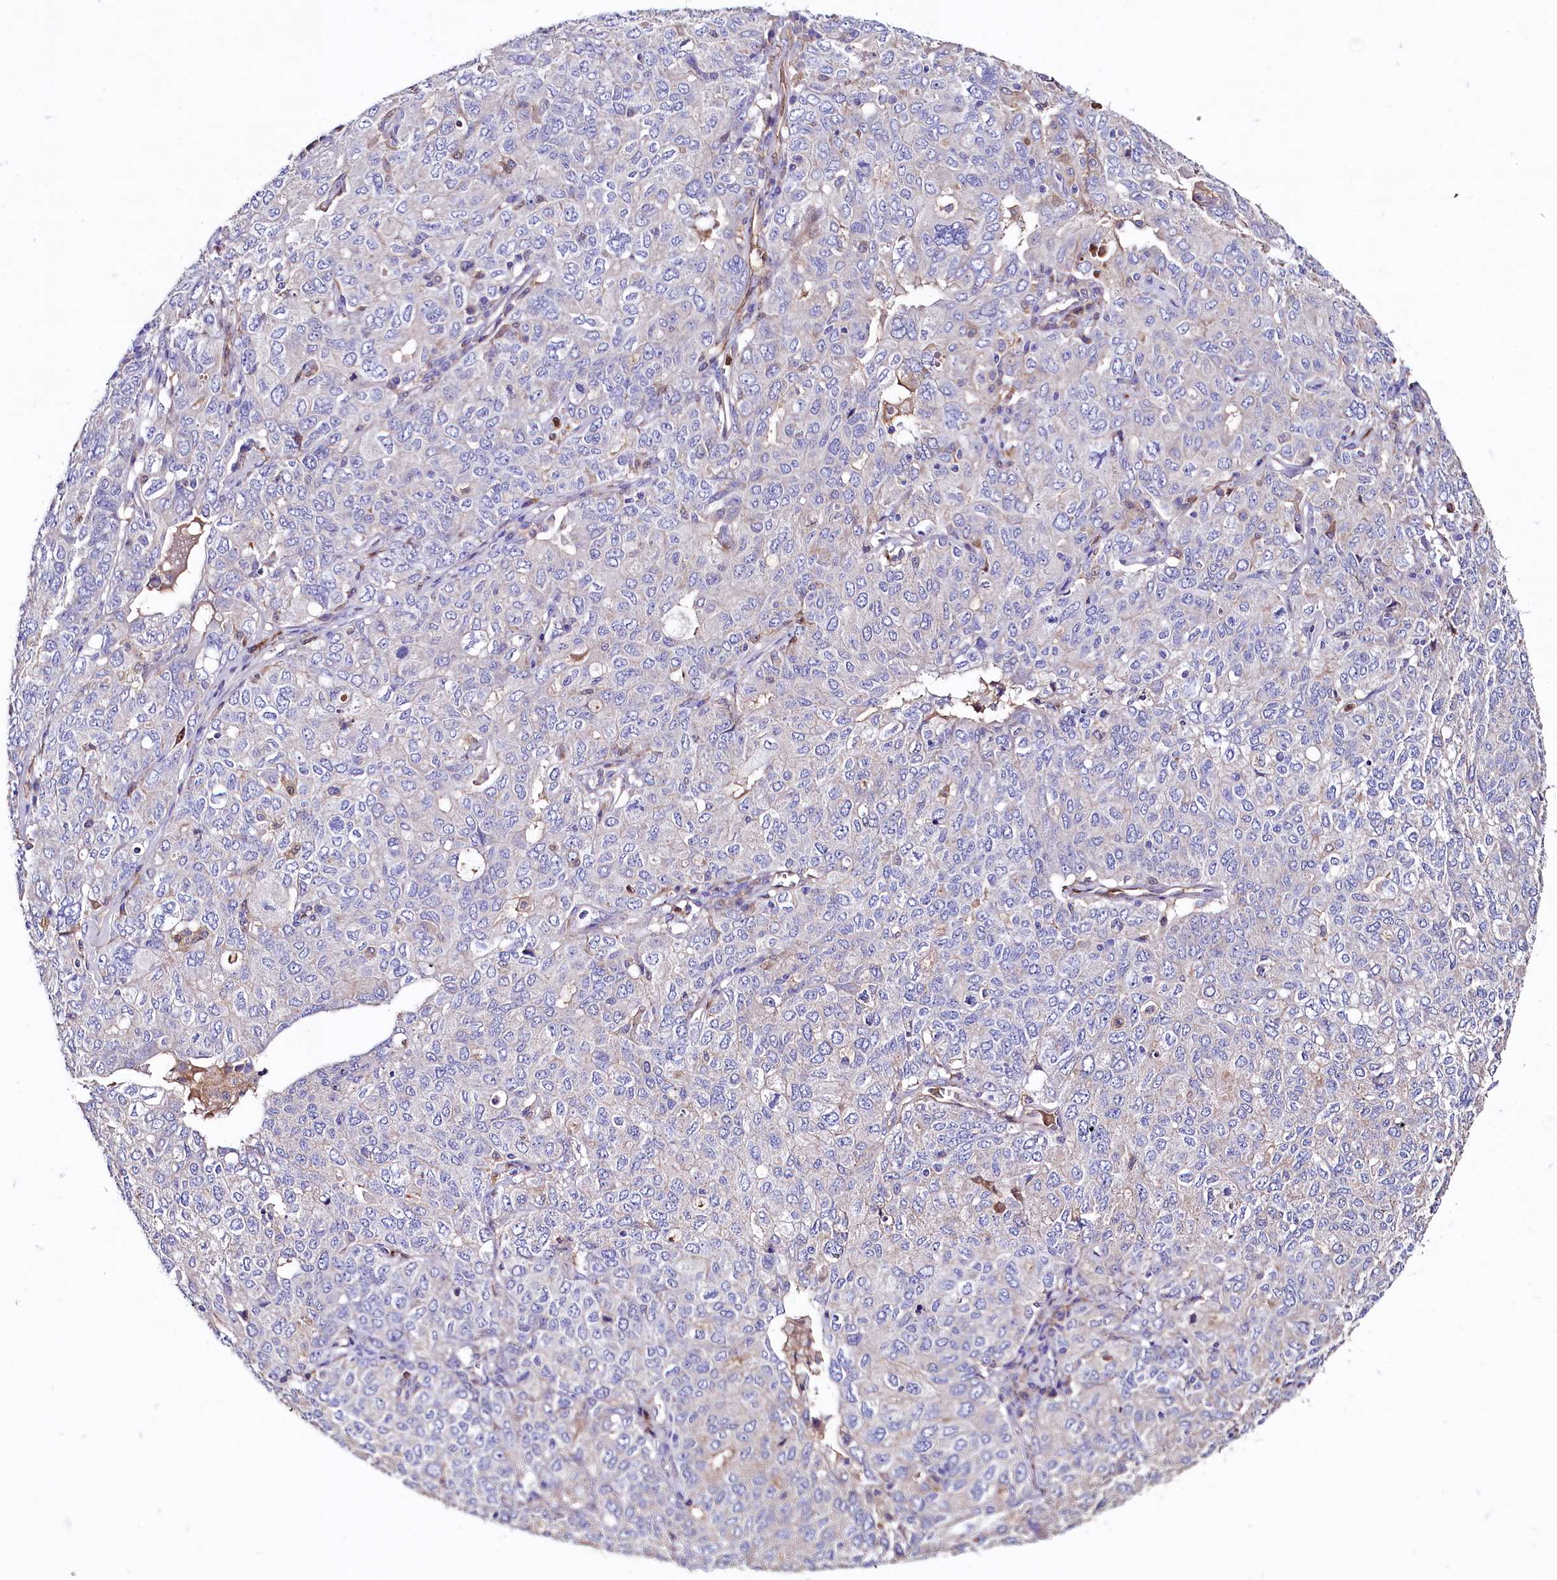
{"staining": {"intensity": "negative", "quantity": "none", "location": "none"}, "tissue": "ovarian cancer", "cell_type": "Tumor cells", "image_type": "cancer", "snomed": [{"axis": "morphology", "description": "Carcinoma, endometroid"}, {"axis": "topography", "description": "Ovary"}], "caption": "A high-resolution image shows IHC staining of ovarian cancer, which exhibits no significant positivity in tumor cells.", "gene": "IL17RD", "patient": {"sex": "female", "age": 62}}